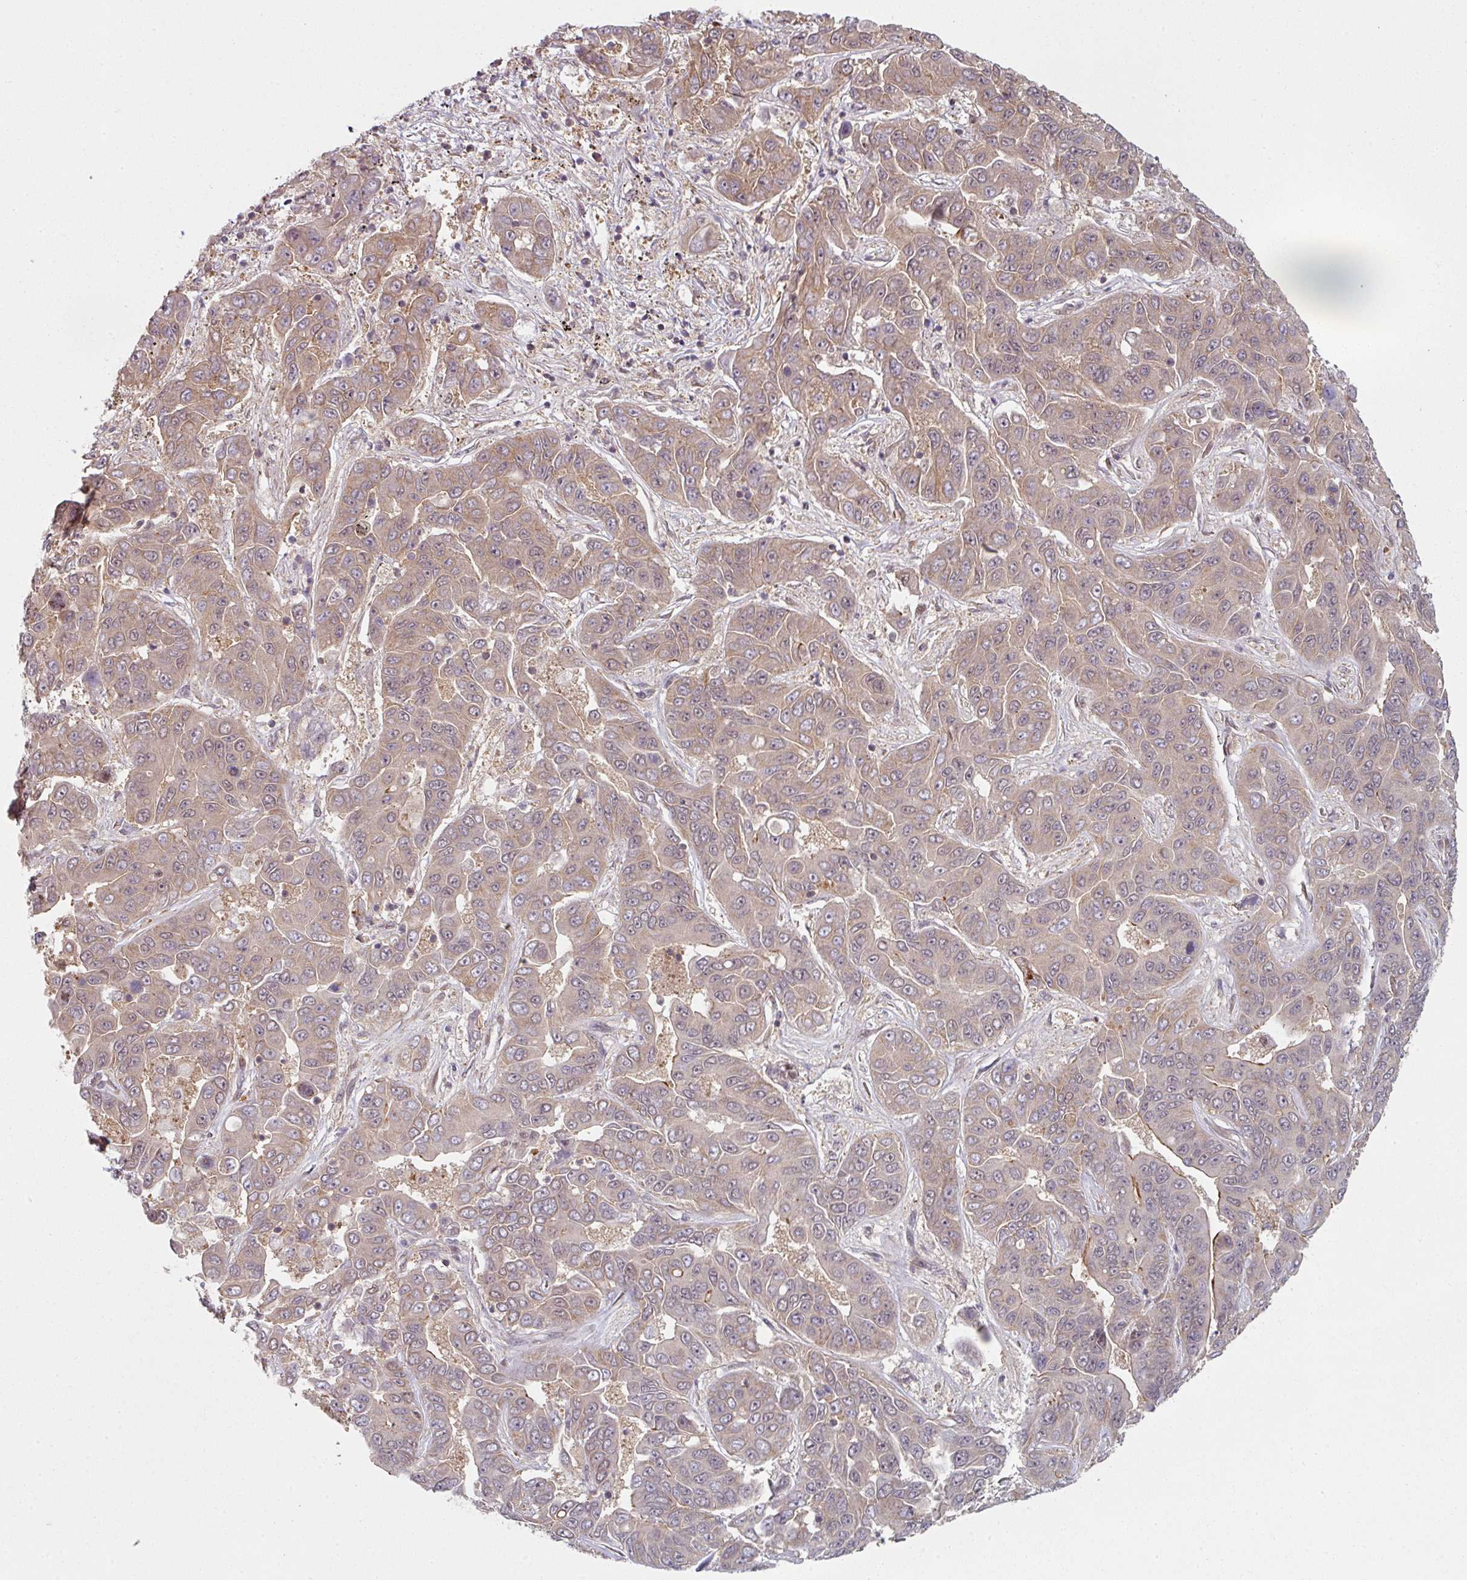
{"staining": {"intensity": "weak", "quantity": "25%-75%", "location": "cytoplasmic/membranous"}, "tissue": "liver cancer", "cell_type": "Tumor cells", "image_type": "cancer", "snomed": [{"axis": "morphology", "description": "Cholangiocarcinoma"}, {"axis": "topography", "description": "Liver"}], "caption": "Human cholangiocarcinoma (liver) stained with a brown dye exhibits weak cytoplasmic/membranous positive positivity in about 25%-75% of tumor cells.", "gene": "PSME3IP1", "patient": {"sex": "female", "age": 52}}